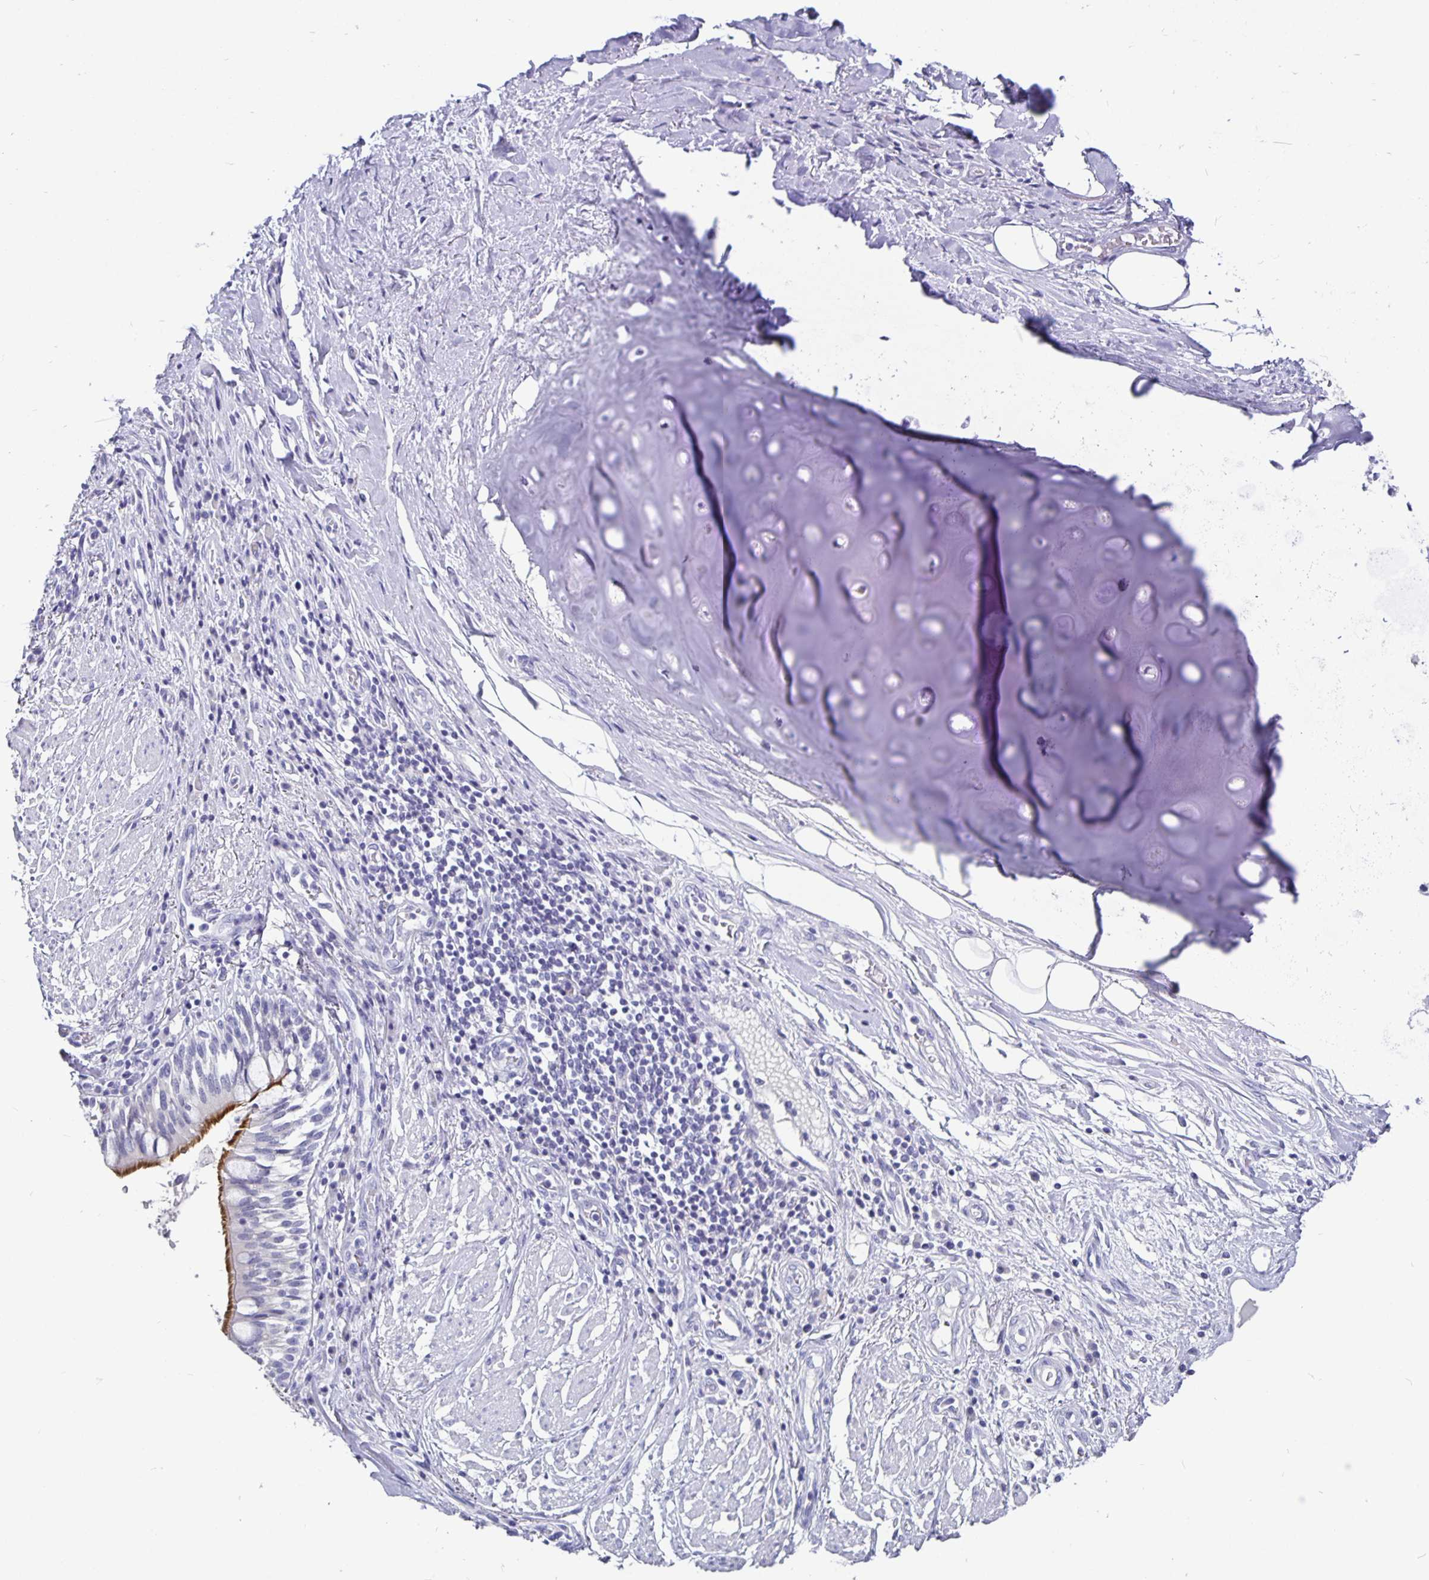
{"staining": {"intensity": "negative", "quantity": "none", "location": "none"}, "tissue": "adipose tissue", "cell_type": "Adipocytes", "image_type": "normal", "snomed": [{"axis": "morphology", "description": "Normal tissue, NOS"}, {"axis": "topography", "description": "Cartilage tissue"}, {"axis": "topography", "description": "Bronchus"}], "caption": "Micrograph shows no significant protein staining in adipocytes of benign adipose tissue. Brightfield microscopy of immunohistochemistry stained with DAB (brown) and hematoxylin (blue), captured at high magnification.", "gene": "ODF3B", "patient": {"sex": "male", "age": 64}}